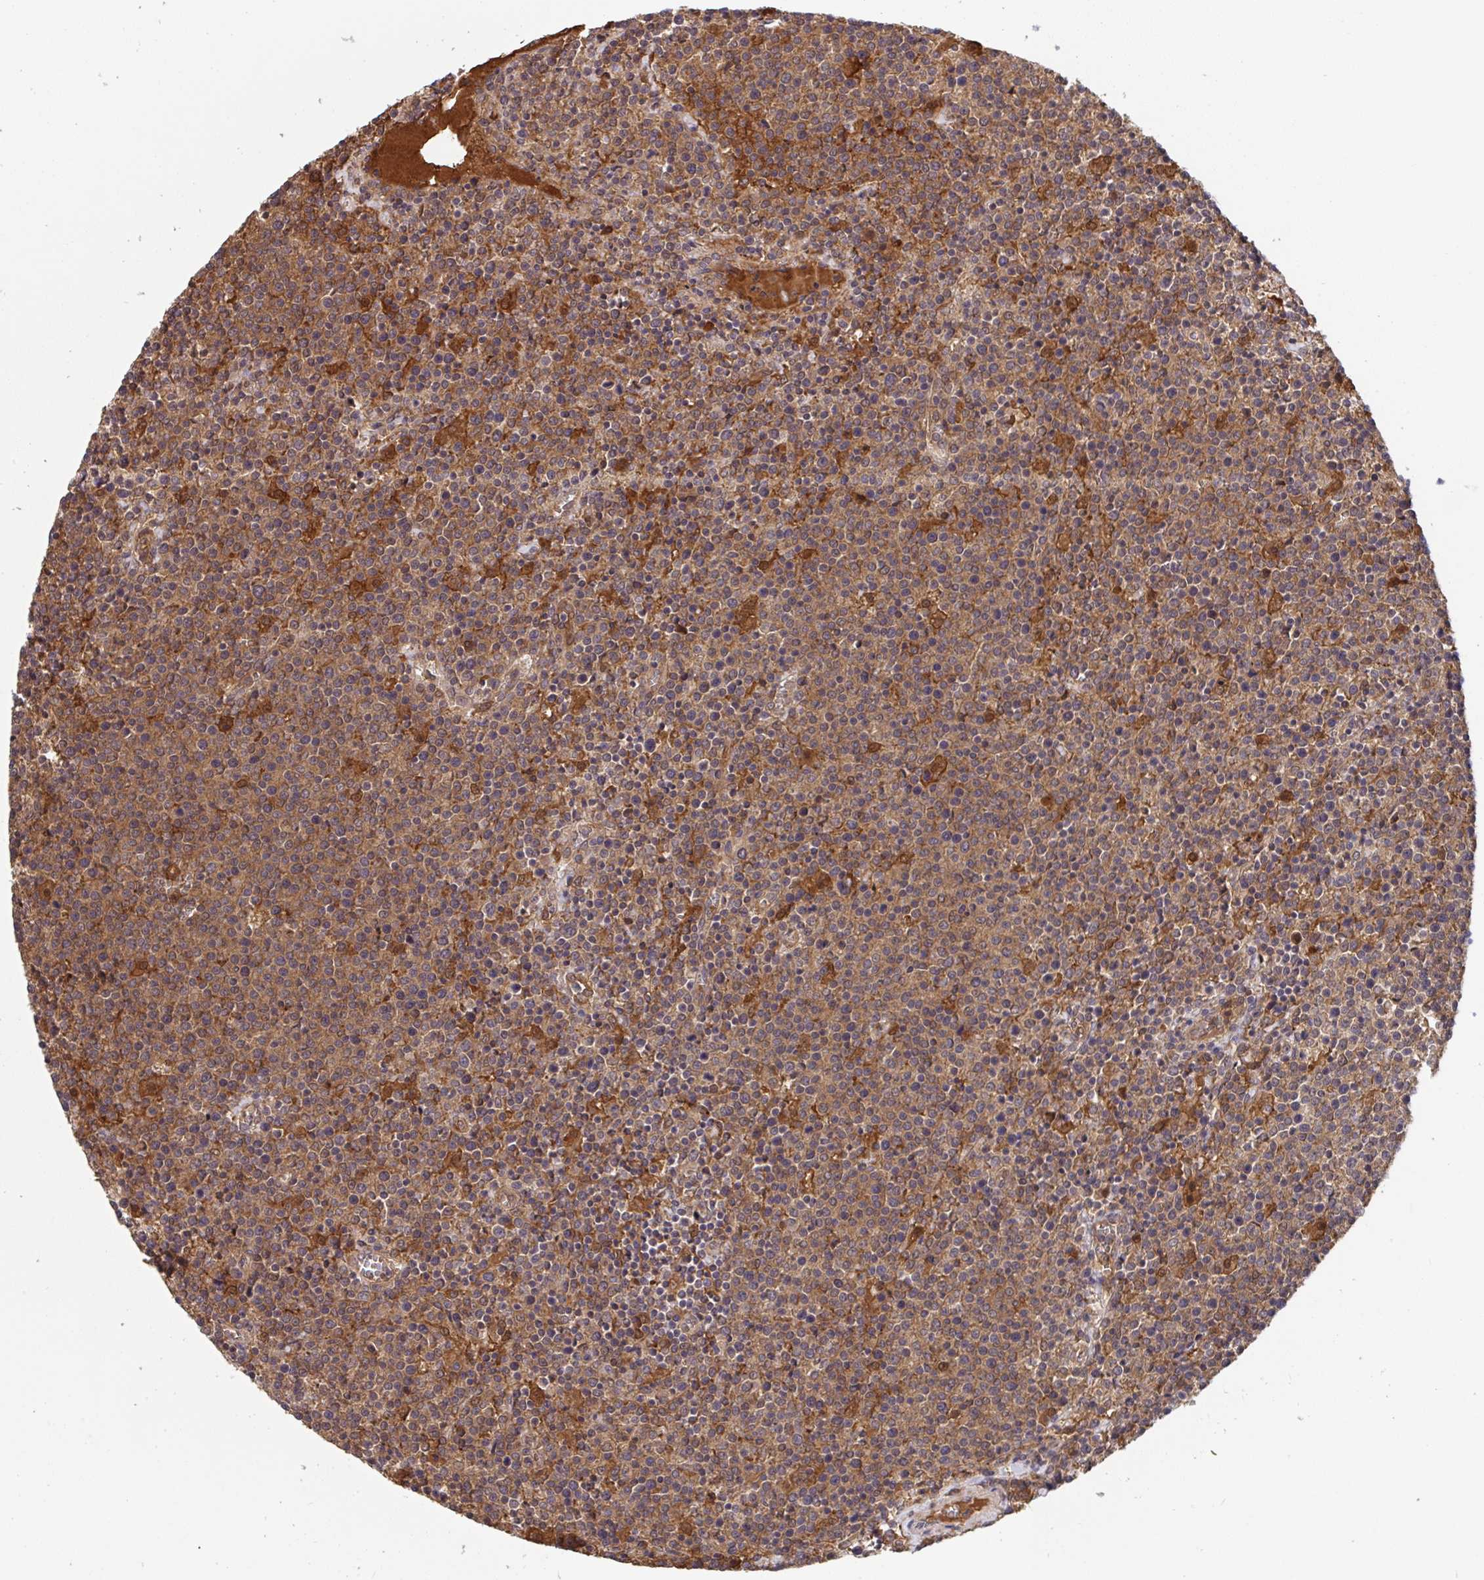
{"staining": {"intensity": "moderate", "quantity": ">75%", "location": "cytoplasmic/membranous"}, "tissue": "lymphoma", "cell_type": "Tumor cells", "image_type": "cancer", "snomed": [{"axis": "morphology", "description": "Malignant lymphoma, non-Hodgkin's type, High grade"}, {"axis": "topography", "description": "Lymph node"}], "caption": "Immunohistochemical staining of human lymphoma reveals moderate cytoplasmic/membranous protein expression in about >75% of tumor cells. Using DAB (brown) and hematoxylin (blue) stains, captured at high magnification using brightfield microscopy.", "gene": "TIGAR", "patient": {"sex": "male", "age": 61}}